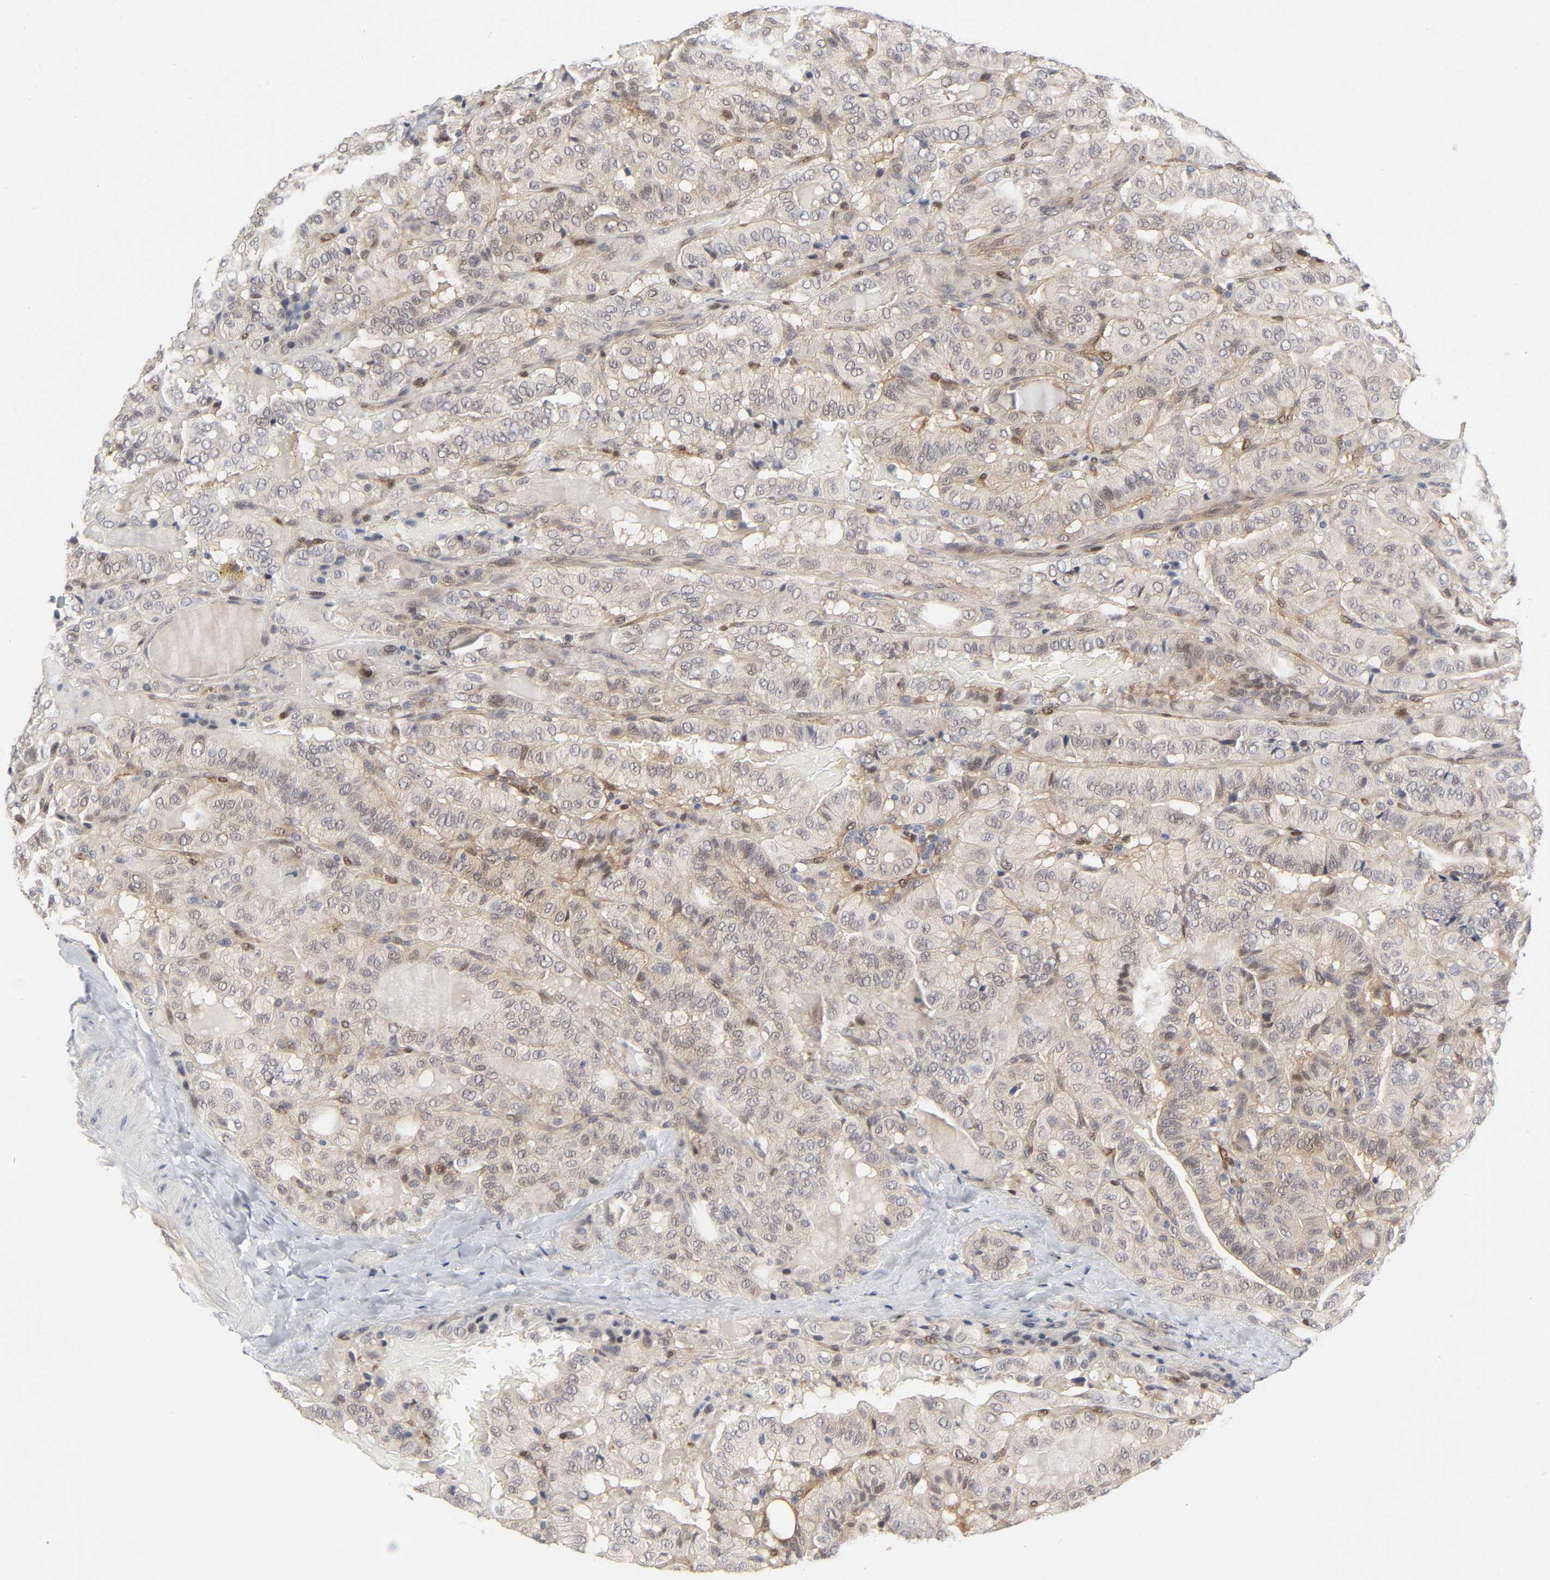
{"staining": {"intensity": "weak", "quantity": ">75%", "location": "cytoplasmic/membranous"}, "tissue": "thyroid cancer", "cell_type": "Tumor cells", "image_type": "cancer", "snomed": [{"axis": "morphology", "description": "Papillary adenocarcinoma, NOS"}, {"axis": "topography", "description": "Thyroid gland"}], "caption": "Protein staining shows weak cytoplasmic/membranous positivity in about >75% of tumor cells in thyroid cancer.", "gene": "PTEN", "patient": {"sex": "male", "age": 77}}